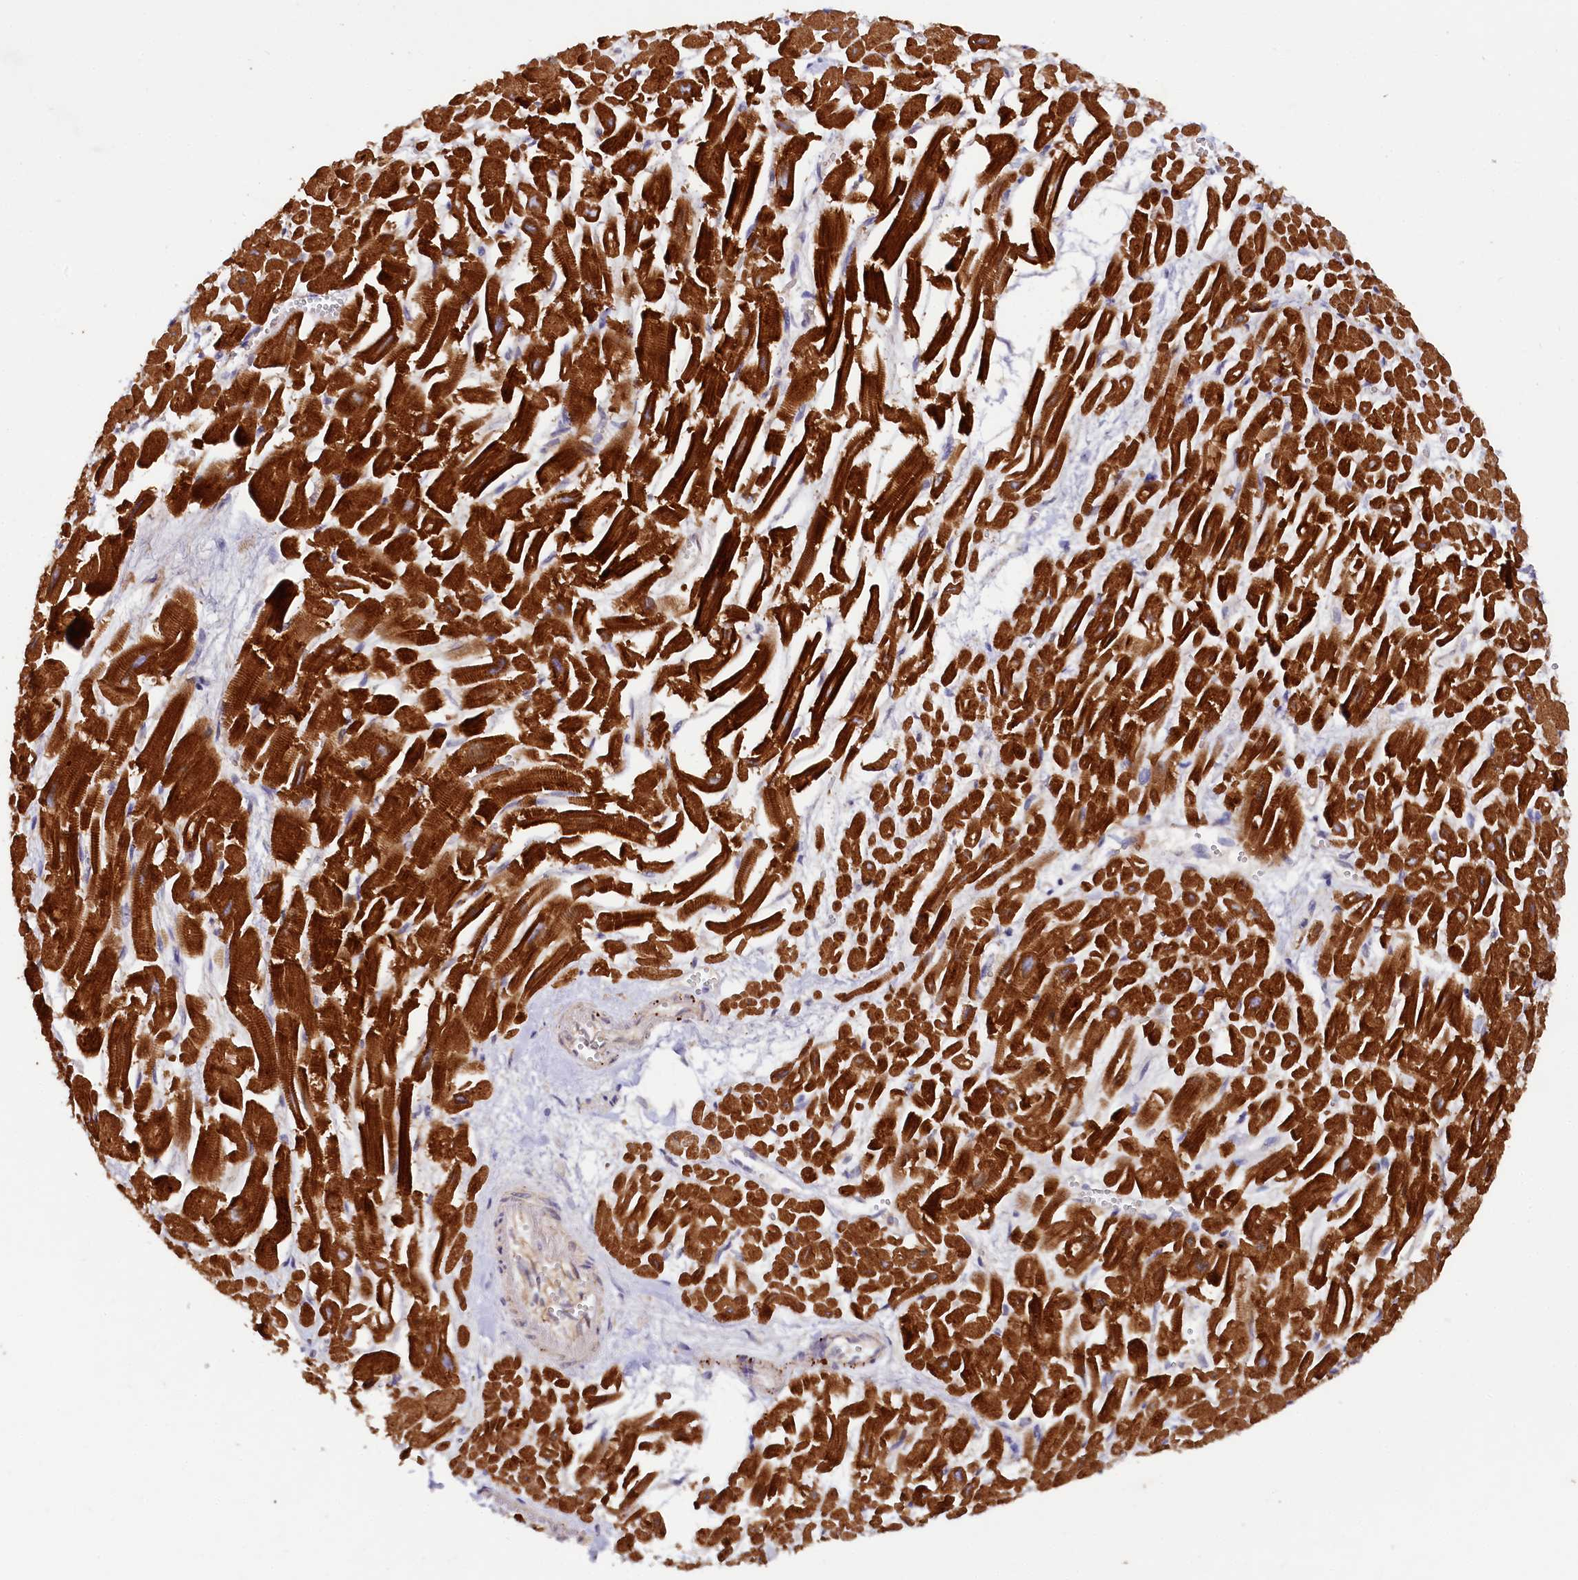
{"staining": {"intensity": "strong", "quantity": ">75%", "location": "cytoplasmic/membranous"}, "tissue": "heart muscle", "cell_type": "Cardiomyocytes", "image_type": "normal", "snomed": [{"axis": "morphology", "description": "Normal tissue, NOS"}, {"axis": "topography", "description": "Heart"}], "caption": "A brown stain shows strong cytoplasmic/membranous staining of a protein in cardiomyocytes of benign human heart muscle.", "gene": "ETFBKMT", "patient": {"sex": "male", "age": 54}}